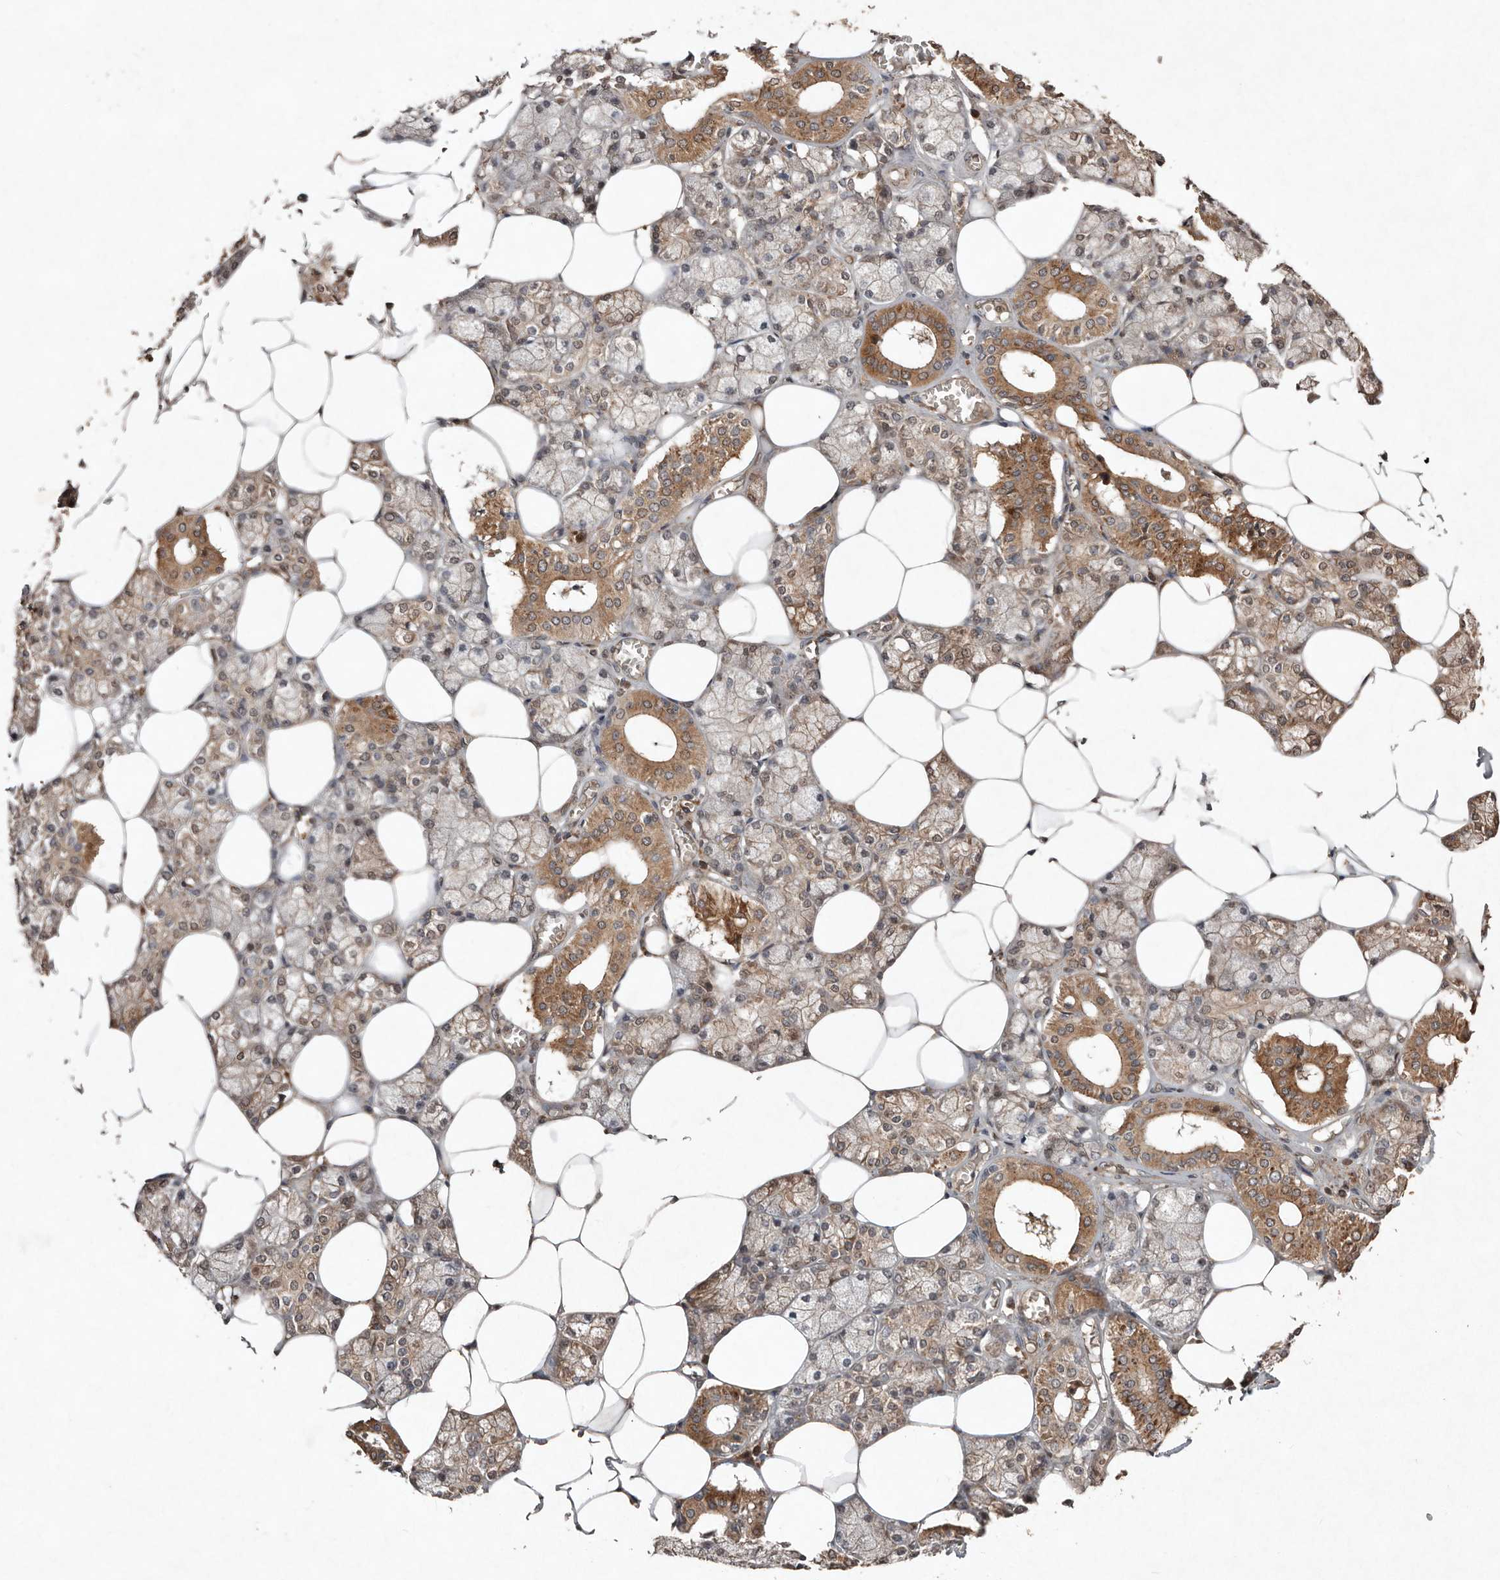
{"staining": {"intensity": "moderate", "quantity": ">75%", "location": "cytoplasmic/membranous"}, "tissue": "salivary gland", "cell_type": "Glandular cells", "image_type": "normal", "snomed": [{"axis": "morphology", "description": "Normal tissue, NOS"}, {"axis": "topography", "description": "Salivary gland"}], "caption": "Immunohistochemistry (IHC) micrograph of unremarkable salivary gland: salivary gland stained using IHC reveals medium levels of moderate protein expression localized specifically in the cytoplasmic/membranous of glandular cells, appearing as a cytoplasmic/membranous brown color.", "gene": "DIP2C", "patient": {"sex": "male", "age": 62}}